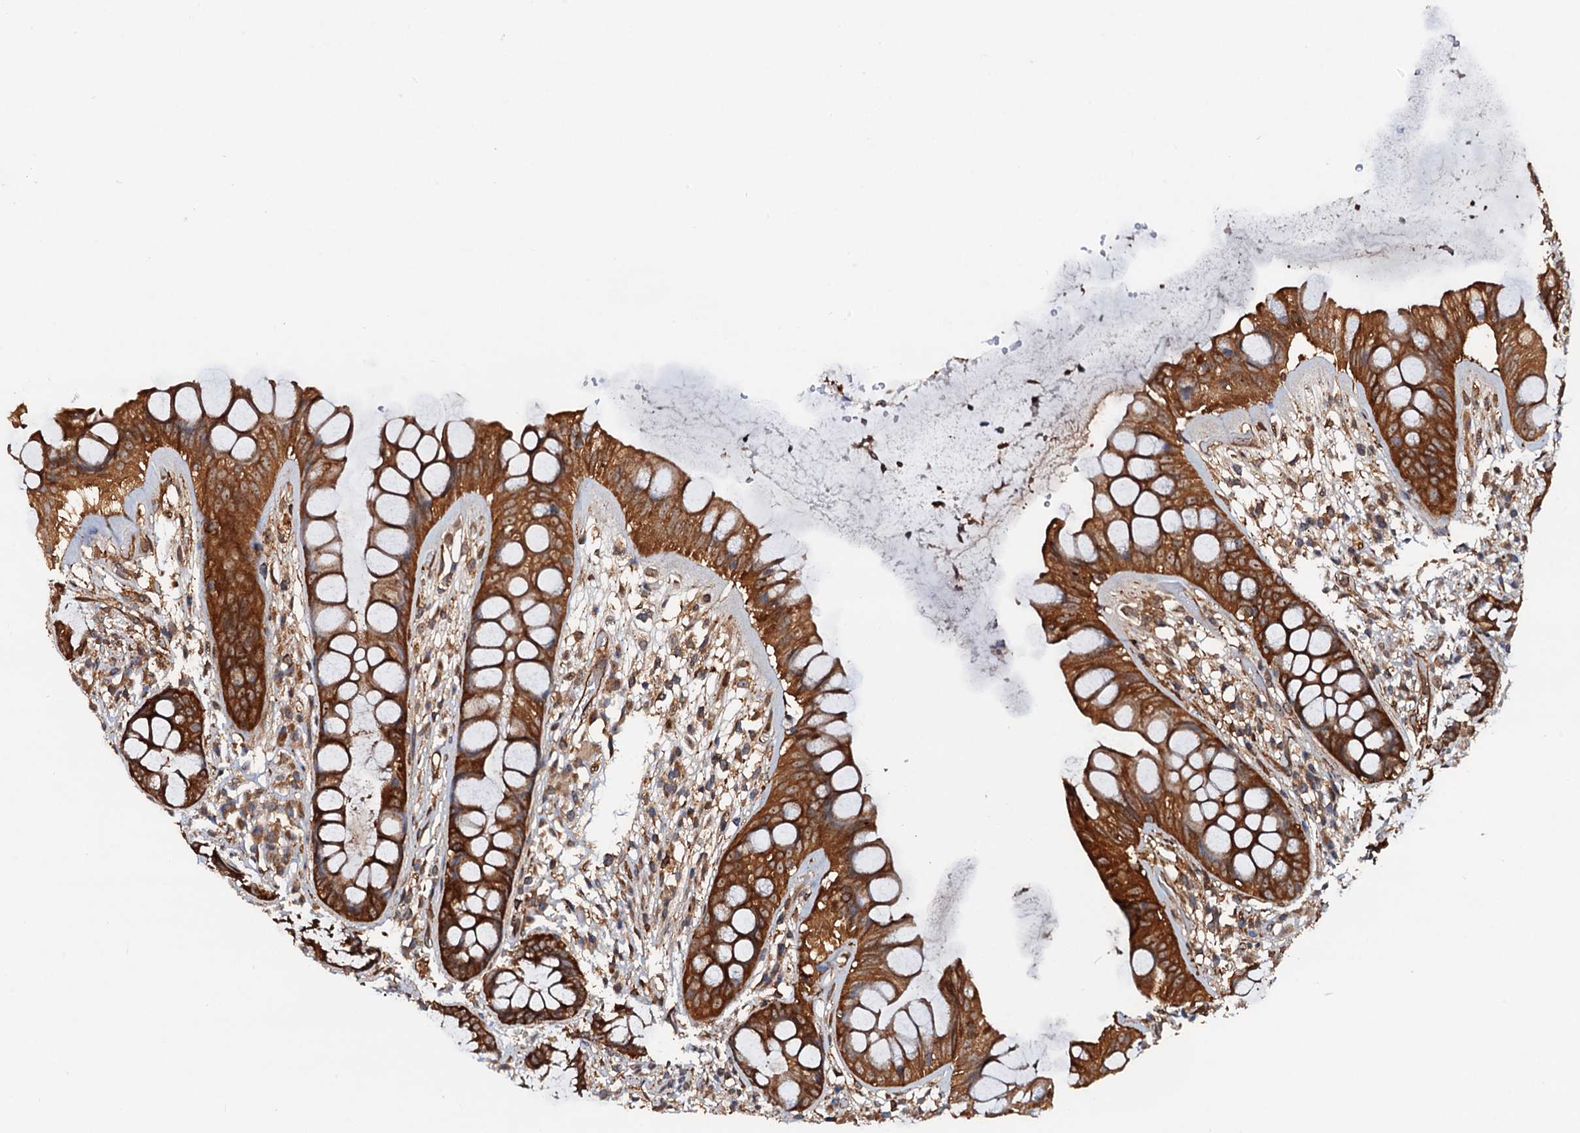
{"staining": {"intensity": "moderate", "quantity": ">75%", "location": "cytoplasmic/membranous"}, "tissue": "rectum", "cell_type": "Glandular cells", "image_type": "normal", "snomed": [{"axis": "morphology", "description": "Normal tissue, NOS"}, {"axis": "topography", "description": "Rectum"}], "caption": "DAB immunohistochemical staining of normal human rectum reveals moderate cytoplasmic/membranous protein staining in about >75% of glandular cells.", "gene": "USP6NL", "patient": {"sex": "male", "age": 74}}